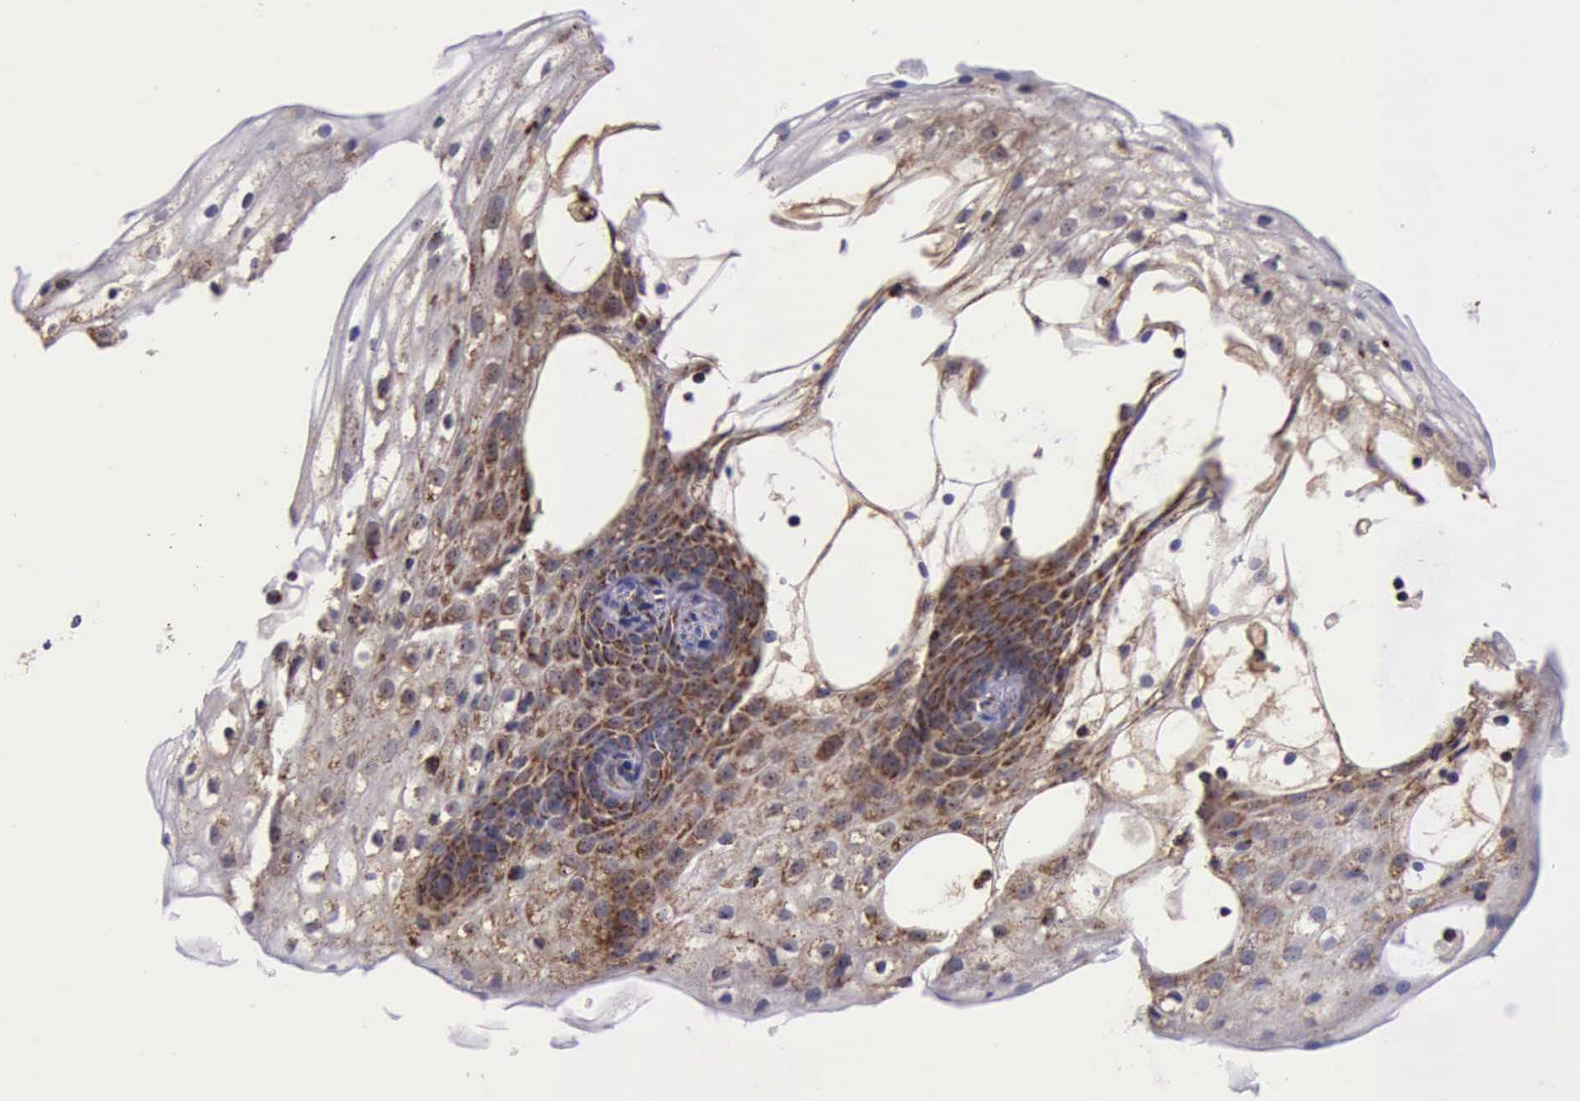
{"staining": {"intensity": "strong", "quantity": "25%-75%", "location": "cytoplasmic/membranous"}, "tissue": "vagina", "cell_type": "Squamous epithelial cells", "image_type": "normal", "snomed": [{"axis": "morphology", "description": "Normal tissue, NOS"}, {"axis": "topography", "description": "Vagina"}], "caption": "Squamous epithelial cells exhibit high levels of strong cytoplasmic/membranous positivity in about 25%-75% of cells in benign human vagina. Using DAB (3,3'-diaminobenzidine) (brown) and hematoxylin (blue) stains, captured at high magnification using brightfield microscopy.", "gene": "TXN2", "patient": {"sex": "female", "age": 61}}